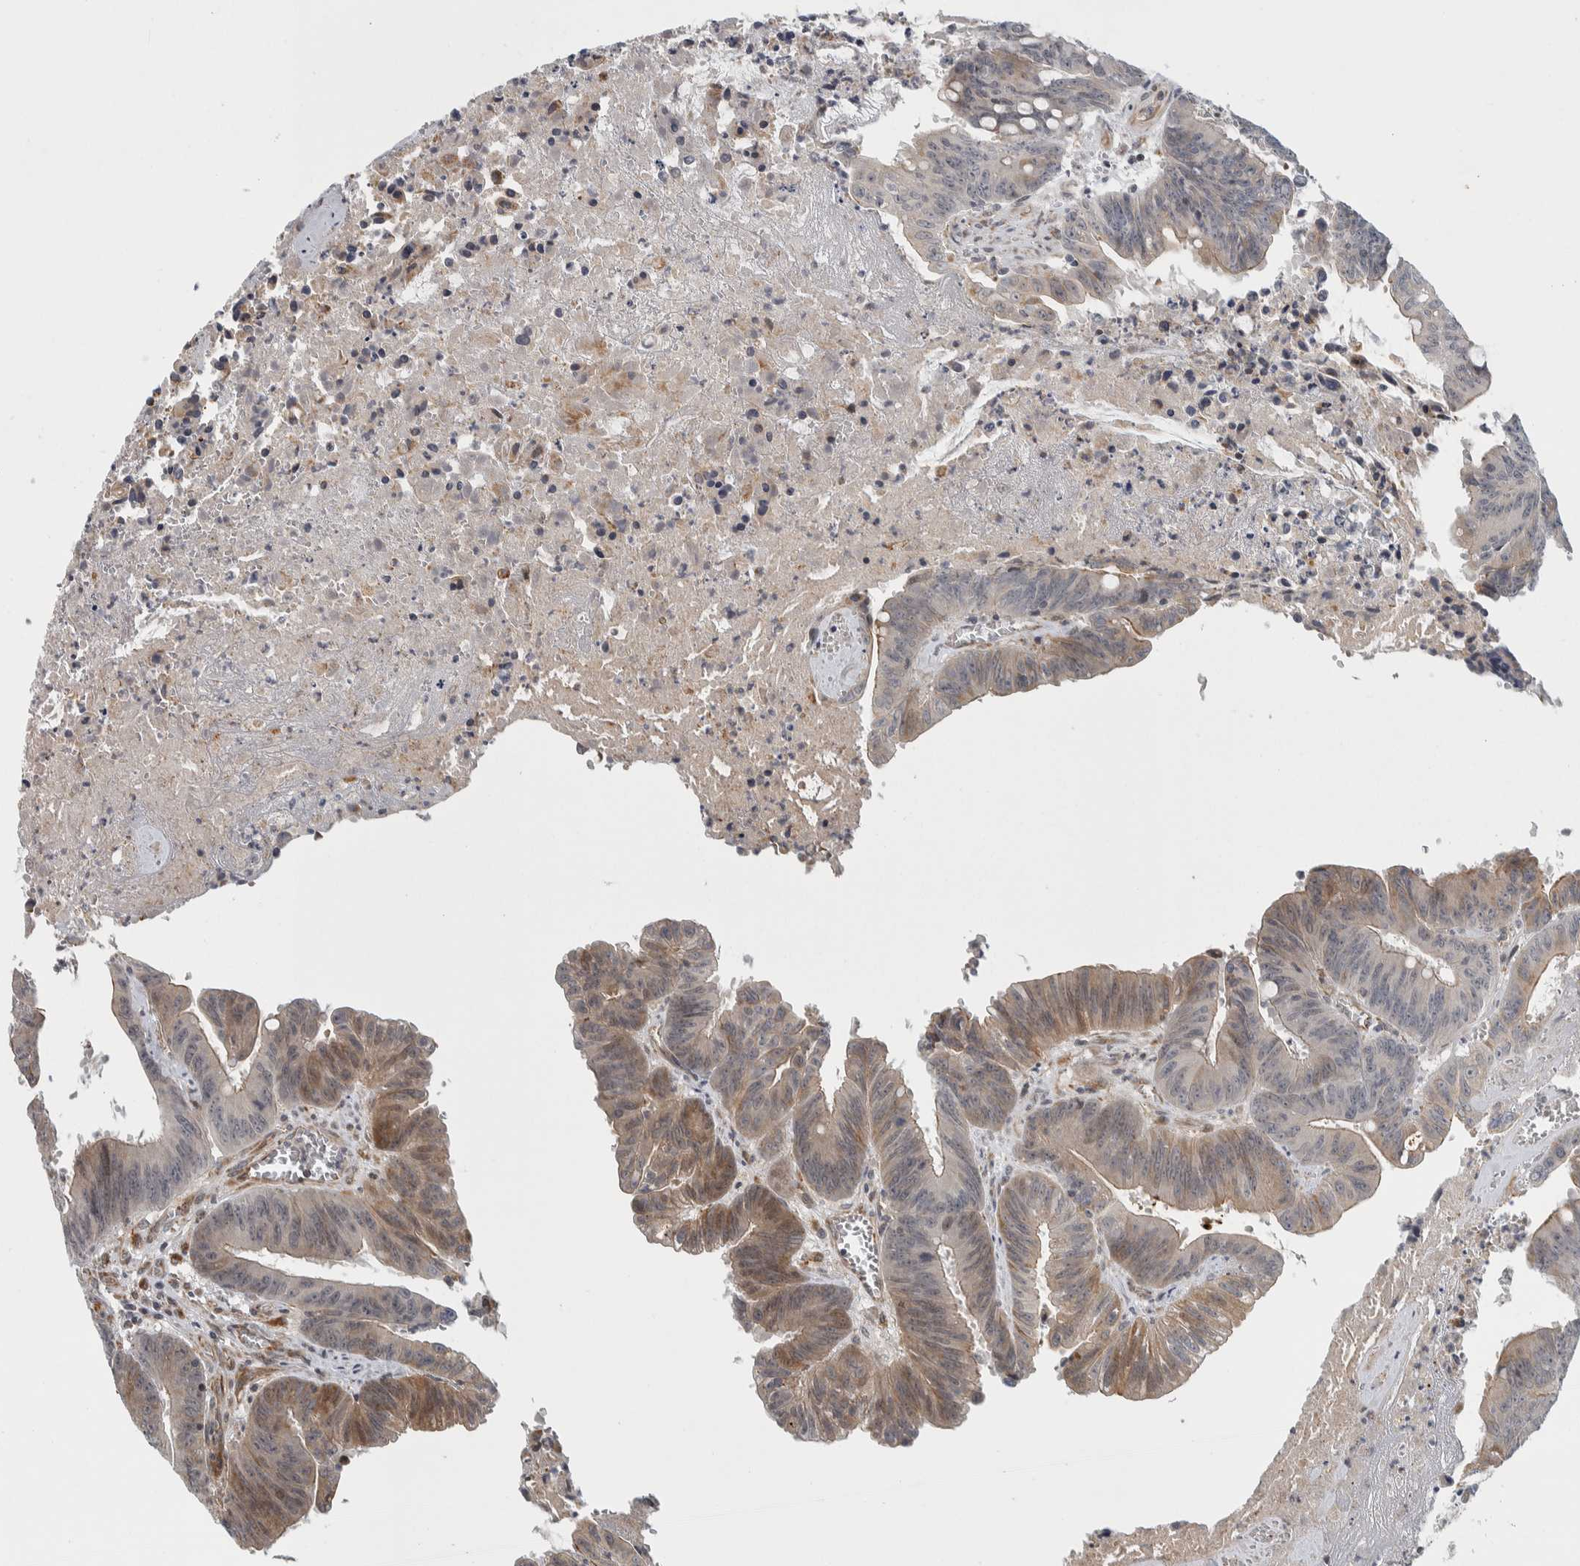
{"staining": {"intensity": "moderate", "quantity": "25%-75%", "location": "cytoplasmic/membranous"}, "tissue": "colorectal cancer", "cell_type": "Tumor cells", "image_type": "cancer", "snomed": [{"axis": "morphology", "description": "Adenocarcinoma, NOS"}, {"axis": "topography", "description": "Colon"}], "caption": "High-magnification brightfield microscopy of colorectal cancer stained with DAB (brown) and counterstained with hematoxylin (blue). tumor cells exhibit moderate cytoplasmic/membranous expression is identified in approximately25%-75% of cells.", "gene": "AFP", "patient": {"sex": "male", "age": 45}}